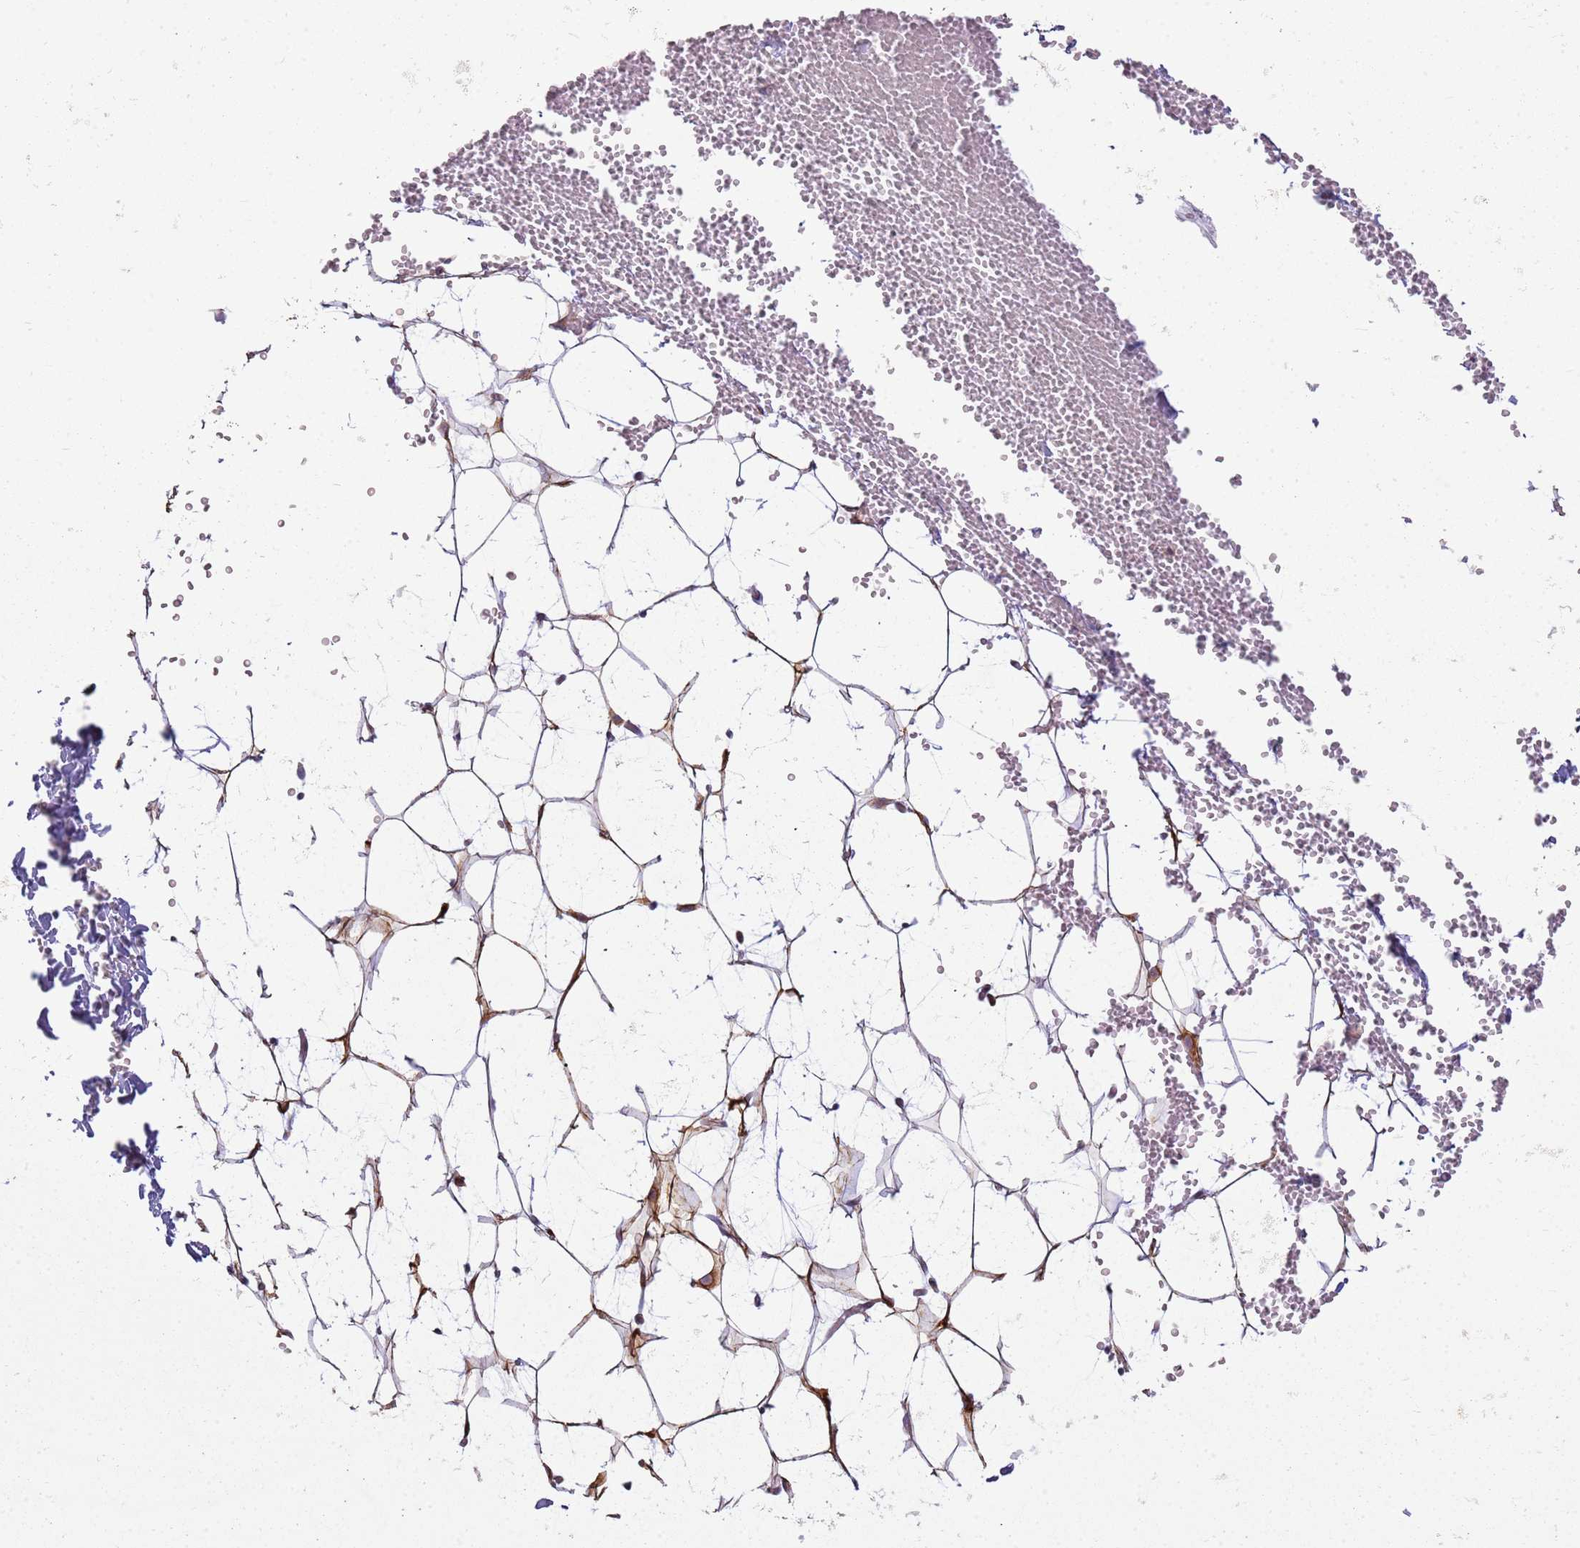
{"staining": {"intensity": "moderate", "quantity": ">75%", "location": "cytoplasmic/membranous"}, "tissue": "adipose tissue", "cell_type": "Adipocytes", "image_type": "normal", "snomed": [{"axis": "morphology", "description": "Normal tissue, NOS"}, {"axis": "topography", "description": "Breast"}], "caption": "Immunohistochemical staining of unremarkable adipose tissue shows >75% levels of moderate cytoplasmic/membranous protein expression in about >75% of adipocytes.", "gene": "PVRIG", "patient": {"sex": "female", "age": 23}}